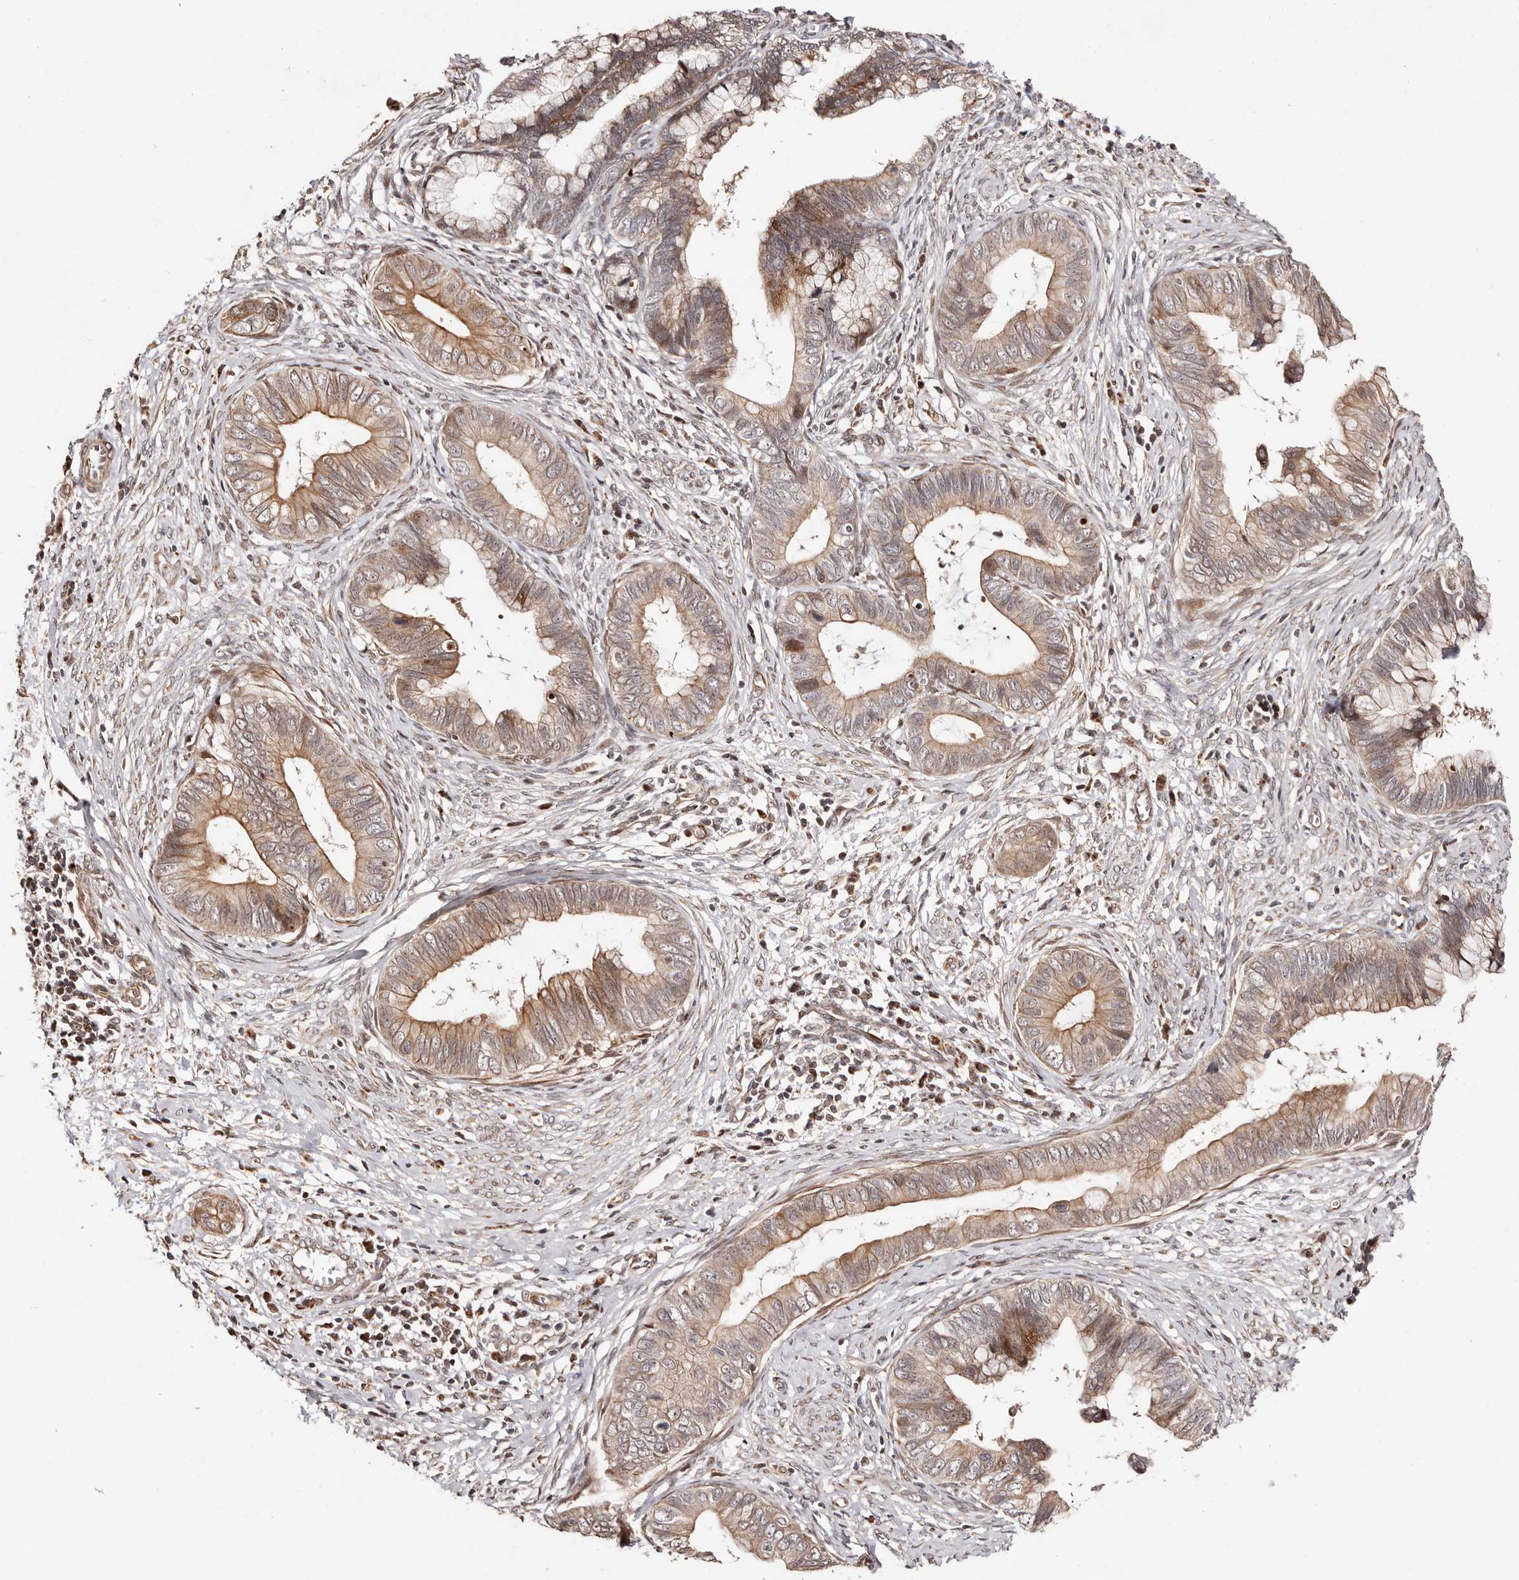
{"staining": {"intensity": "moderate", "quantity": ">75%", "location": "cytoplasmic/membranous"}, "tissue": "cervical cancer", "cell_type": "Tumor cells", "image_type": "cancer", "snomed": [{"axis": "morphology", "description": "Adenocarcinoma, NOS"}, {"axis": "topography", "description": "Cervix"}], "caption": "A histopathology image showing moderate cytoplasmic/membranous expression in about >75% of tumor cells in cervical cancer (adenocarcinoma), as visualized by brown immunohistochemical staining.", "gene": "HIVEP3", "patient": {"sex": "female", "age": 44}}